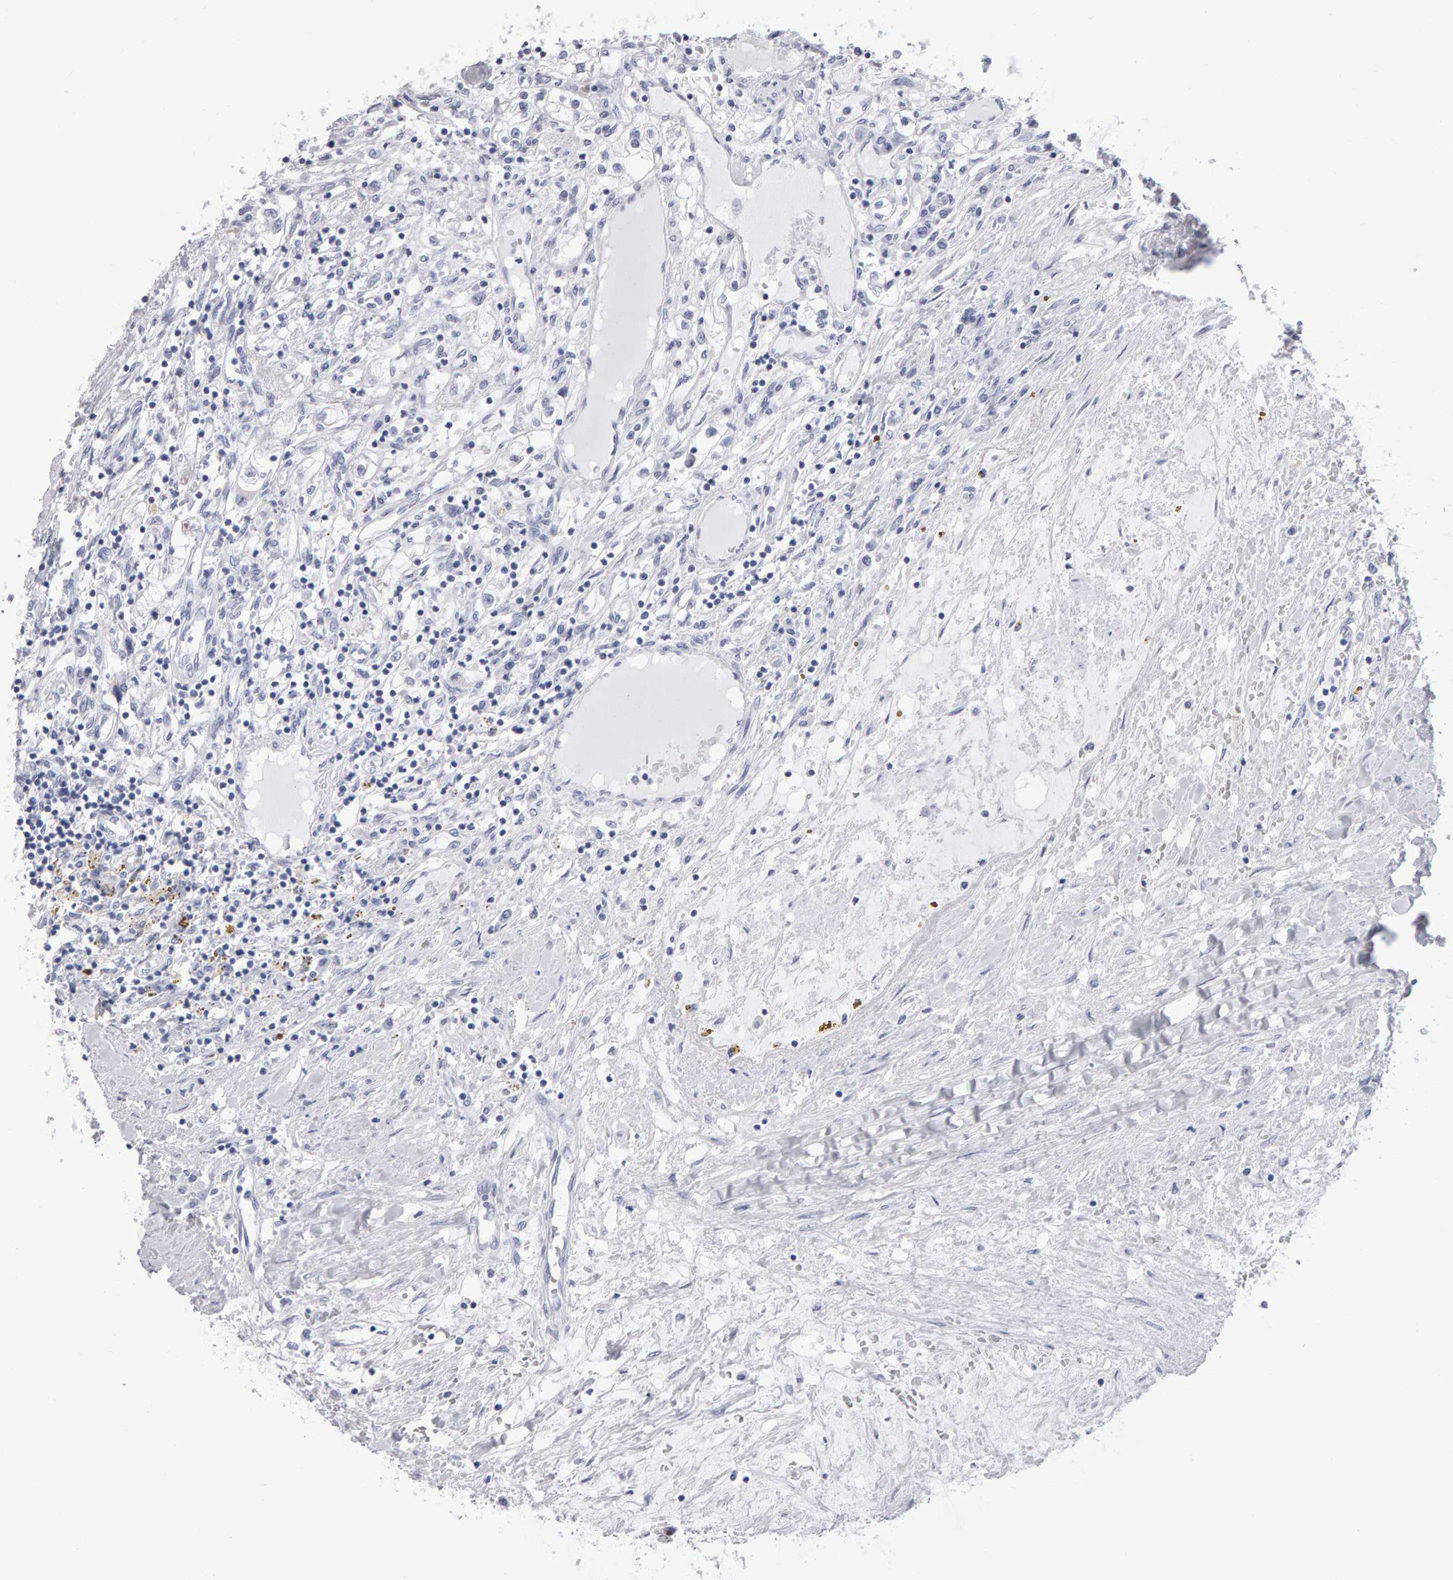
{"staining": {"intensity": "negative", "quantity": "none", "location": "none"}, "tissue": "renal cancer", "cell_type": "Tumor cells", "image_type": "cancer", "snomed": [{"axis": "morphology", "description": "Adenocarcinoma, NOS"}, {"axis": "topography", "description": "Kidney"}], "caption": "Immunohistochemical staining of human adenocarcinoma (renal) exhibits no significant positivity in tumor cells. (DAB (3,3'-diaminobenzidine) immunohistochemistry (IHC) with hematoxylin counter stain).", "gene": "NCDN", "patient": {"sex": "male", "age": 68}}